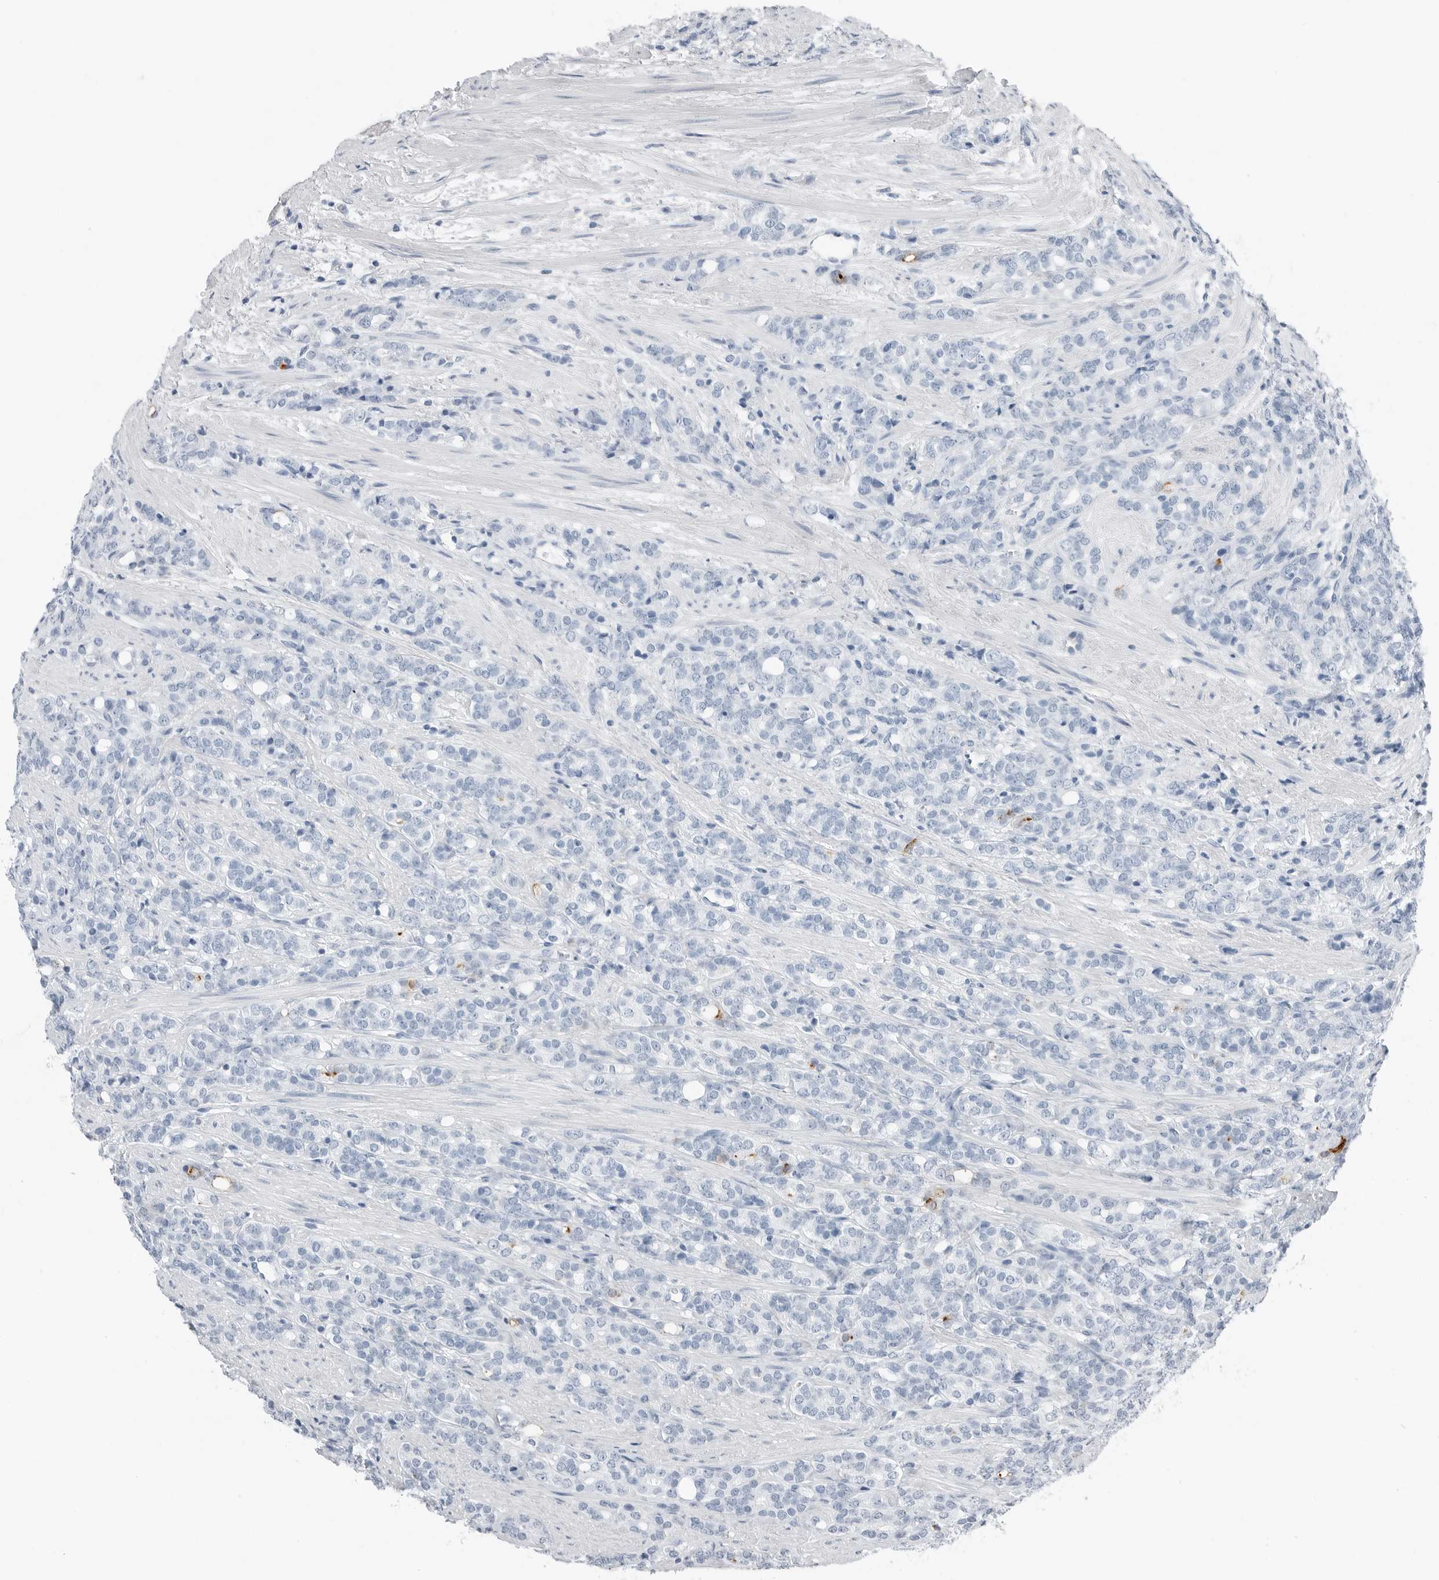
{"staining": {"intensity": "negative", "quantity": "none", "location": "none"}, "tissue": "prostate cancer", "cell_type": "Tumor cells", "image_type": "cancer", "snomed": [{"axis": "morphology", "description": "Adenocarcinoma, High grade"}, {"axis": "topography", "description": "Prostate"}], "caption": "Tumor cells show no significant expression in prostate cancer. (Brightfield microscopy of DAB immunohistochemistry at high magnification).", "gene": "SLPI", "patient": {"sex": "male", "age": 62}}